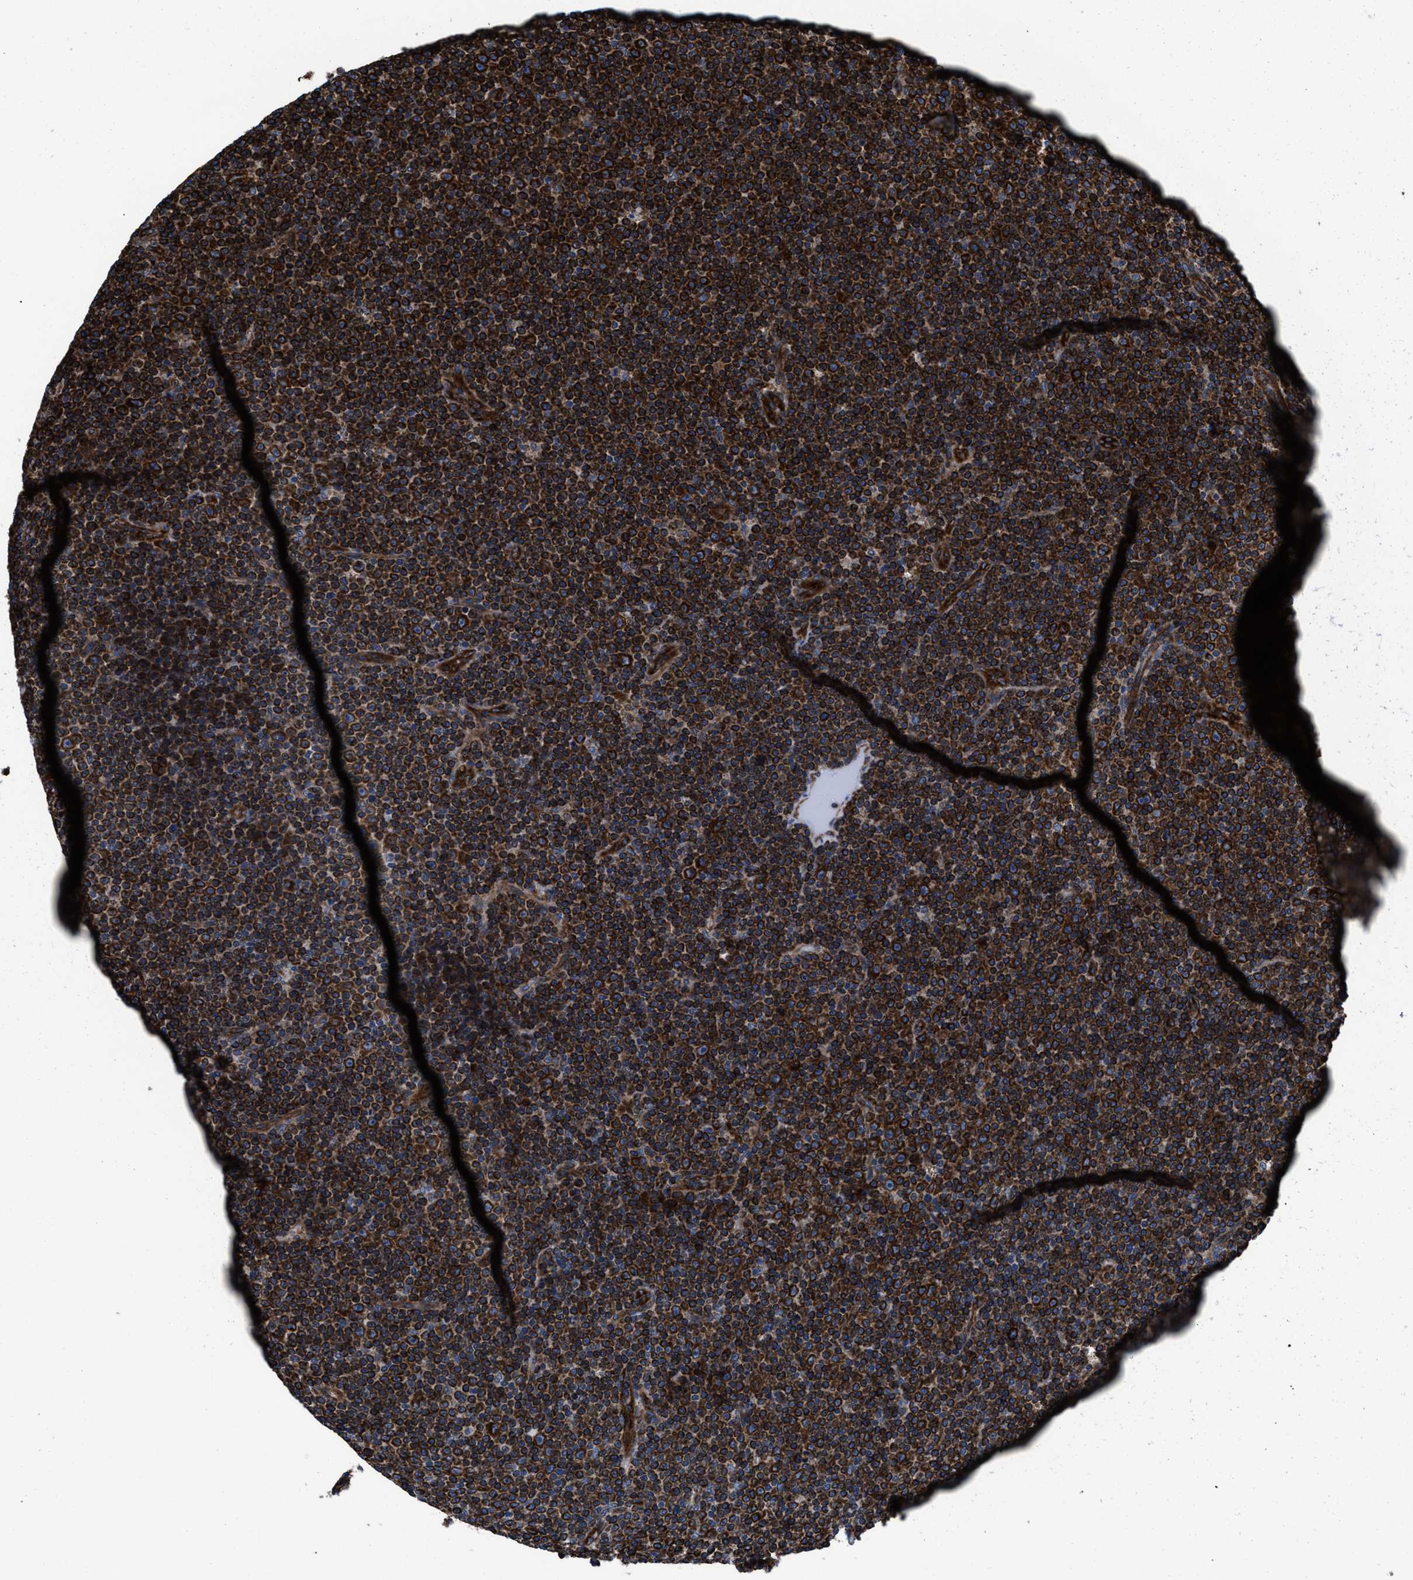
{"staining": {"intensity": "strong", "quantity": ">75%", "location": "cytoplasmic/membranous"}, "tissue": "lymphoma", "cell_type": "Tumor cells", "image_type": "cancer", "snomed": [{"axis": "morphology", "description": "Malignant lymphoma, non-Hodgkin's type, Low grade"}, {"axis": "topography", "description": "Lymph node"}], "caption": "DAB immunohistochemical staining of human lymphoma demonstrates strong cytoplasmic/membranous protein positivity in about >75% of tumor cells. (brown staining indicates protein expression, while blue staining denotes nuclei).", "gene": "PRR15L", "patient": {"sex": "female", "age": 67}}